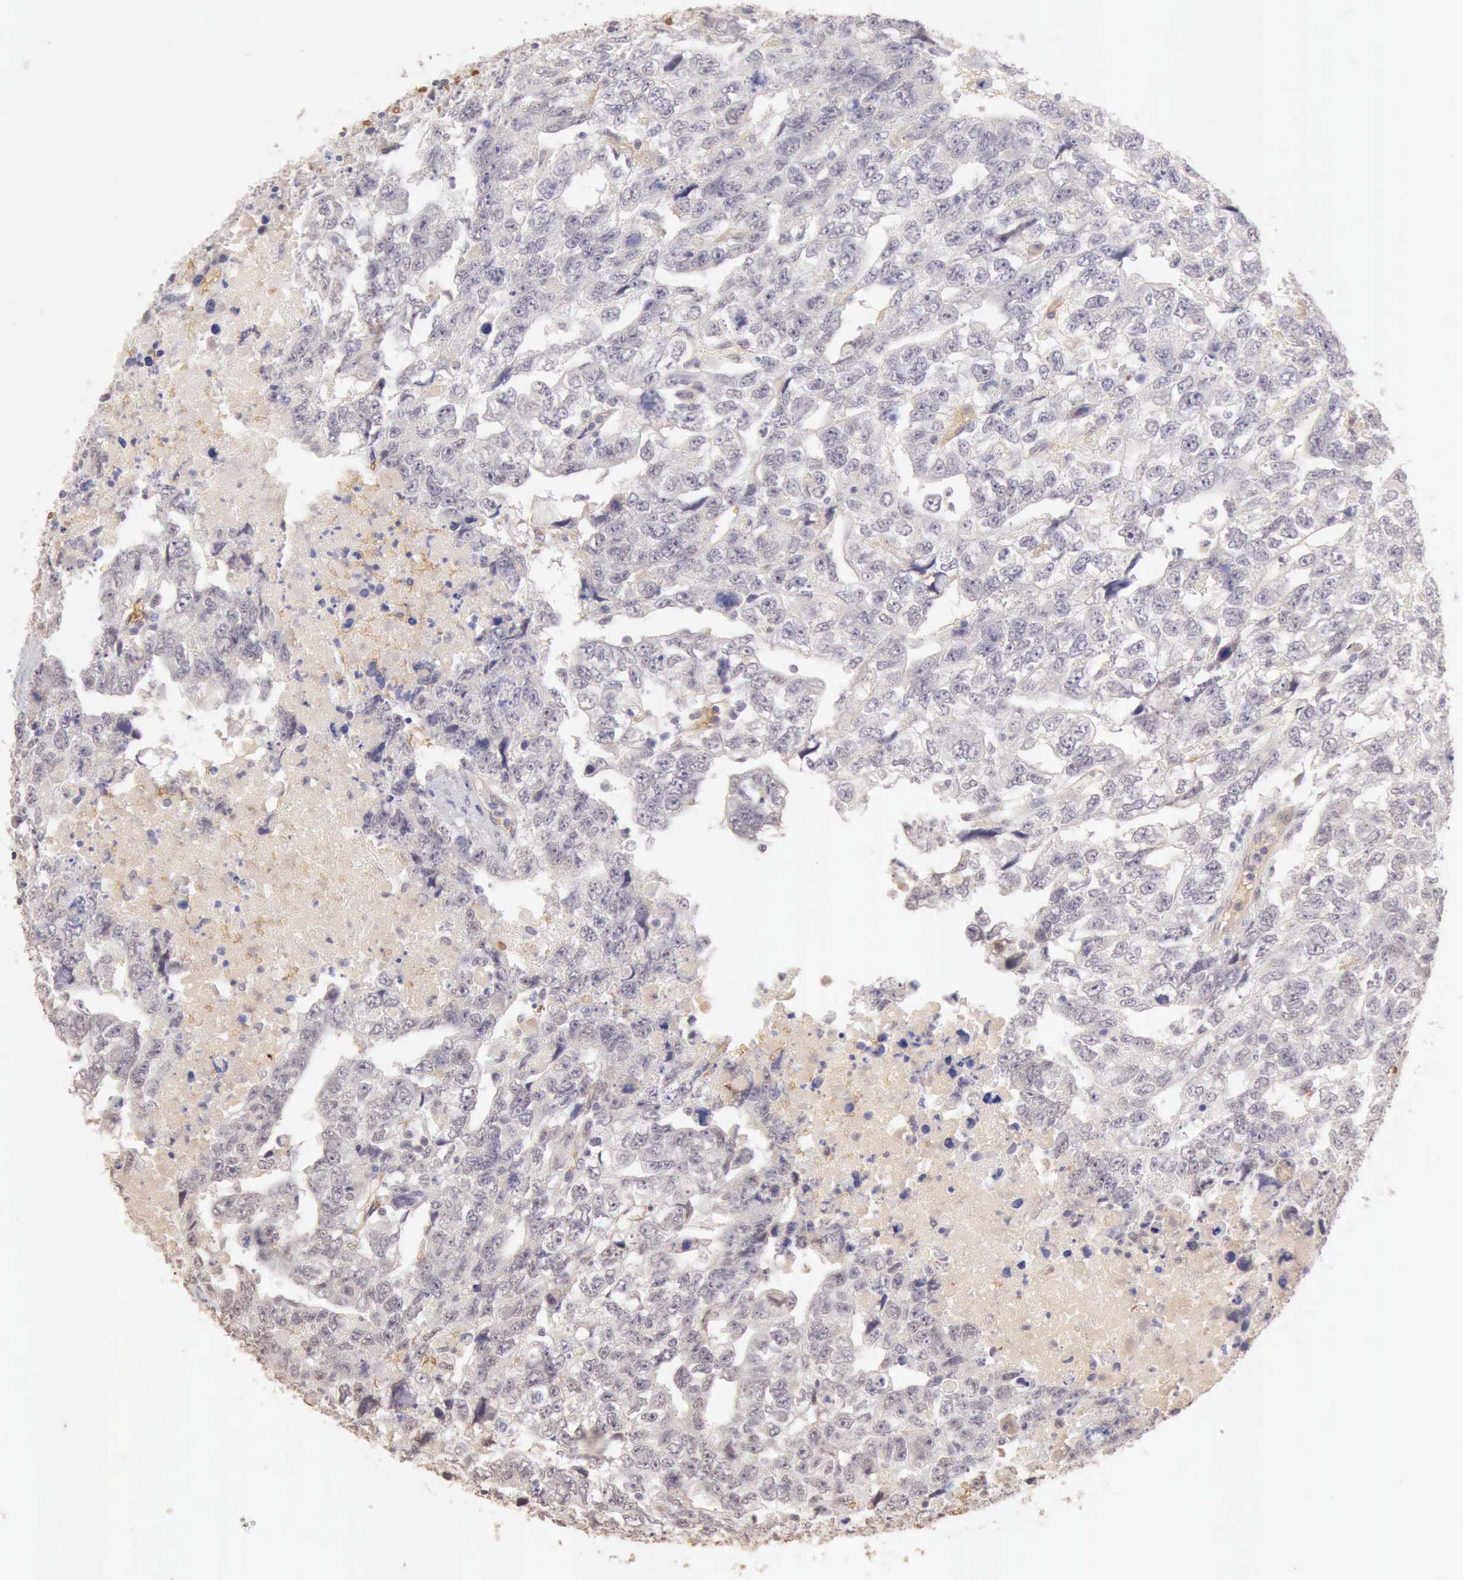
{"staining": {"intensity": "negative", "quantity": "none", "location": "none"}, "tissue": "testis cancer", "cell_type": "Tumor cells", "image_type": "cancer", "snomed": [{"axis": "morphology", "description": "Carcinoma, Embryonal, NOS"}, {"axis": "topography", "description": "Testis"}], "caption": "Immunohistochemistry image of neoplastic tissue: human testis cancer (embryonal carcinoma) stained with DAB (3,3'-diaminobenzidine) demonstrates no significant protein expression in tumor cells.", "gene": "CFI", "patient": {"sex": "male", "age": 36}}